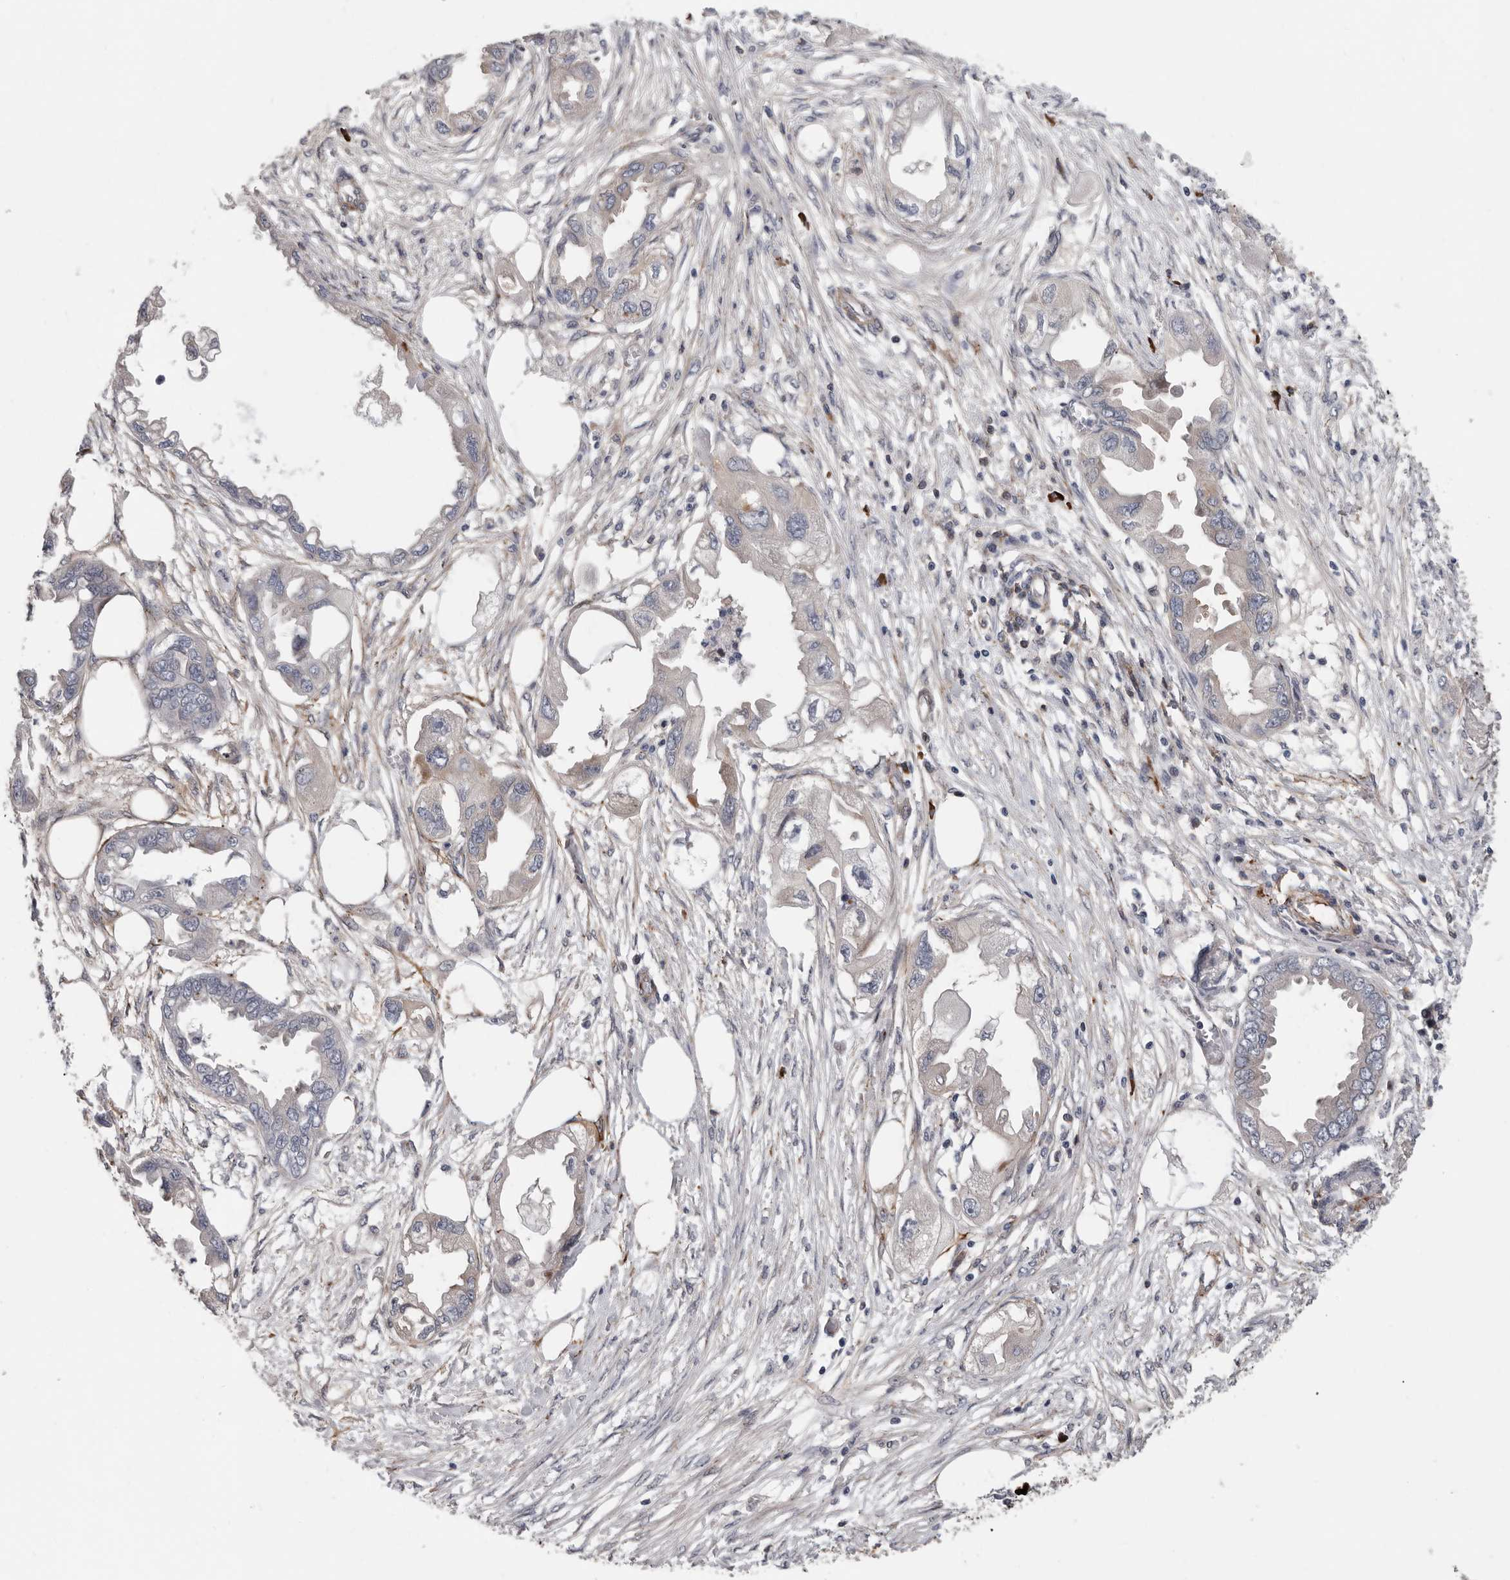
{"staining": {"intensity": "moderate", "quantity": "<25%", "location": "cytoplasmic/membranous"}, "tissue": "endometrial cancer", "cell_type": "Tumor cells", "image_type": "cancer", "snomed": [{"axis": "morphology", "description": "Adenocarcinoma, NOS"}, {"axis": "morphology", "description": "Adenocarcinoma, metastatic, NOS"}, {"axis": "topography", "description": "Adipose tissue"}, {"axis": "topography", "description": "Endometrium"}], "caption": "This is a photomicrograph of immunohistochemistry (IHC) staining of endometrial metastatic adenocarcinoma, which shows moderate positivity in the cytoplasmic/membranous of tumor cells.", "gene": "ATXN3L", "patient": {"sex": "female", "age": 67}}